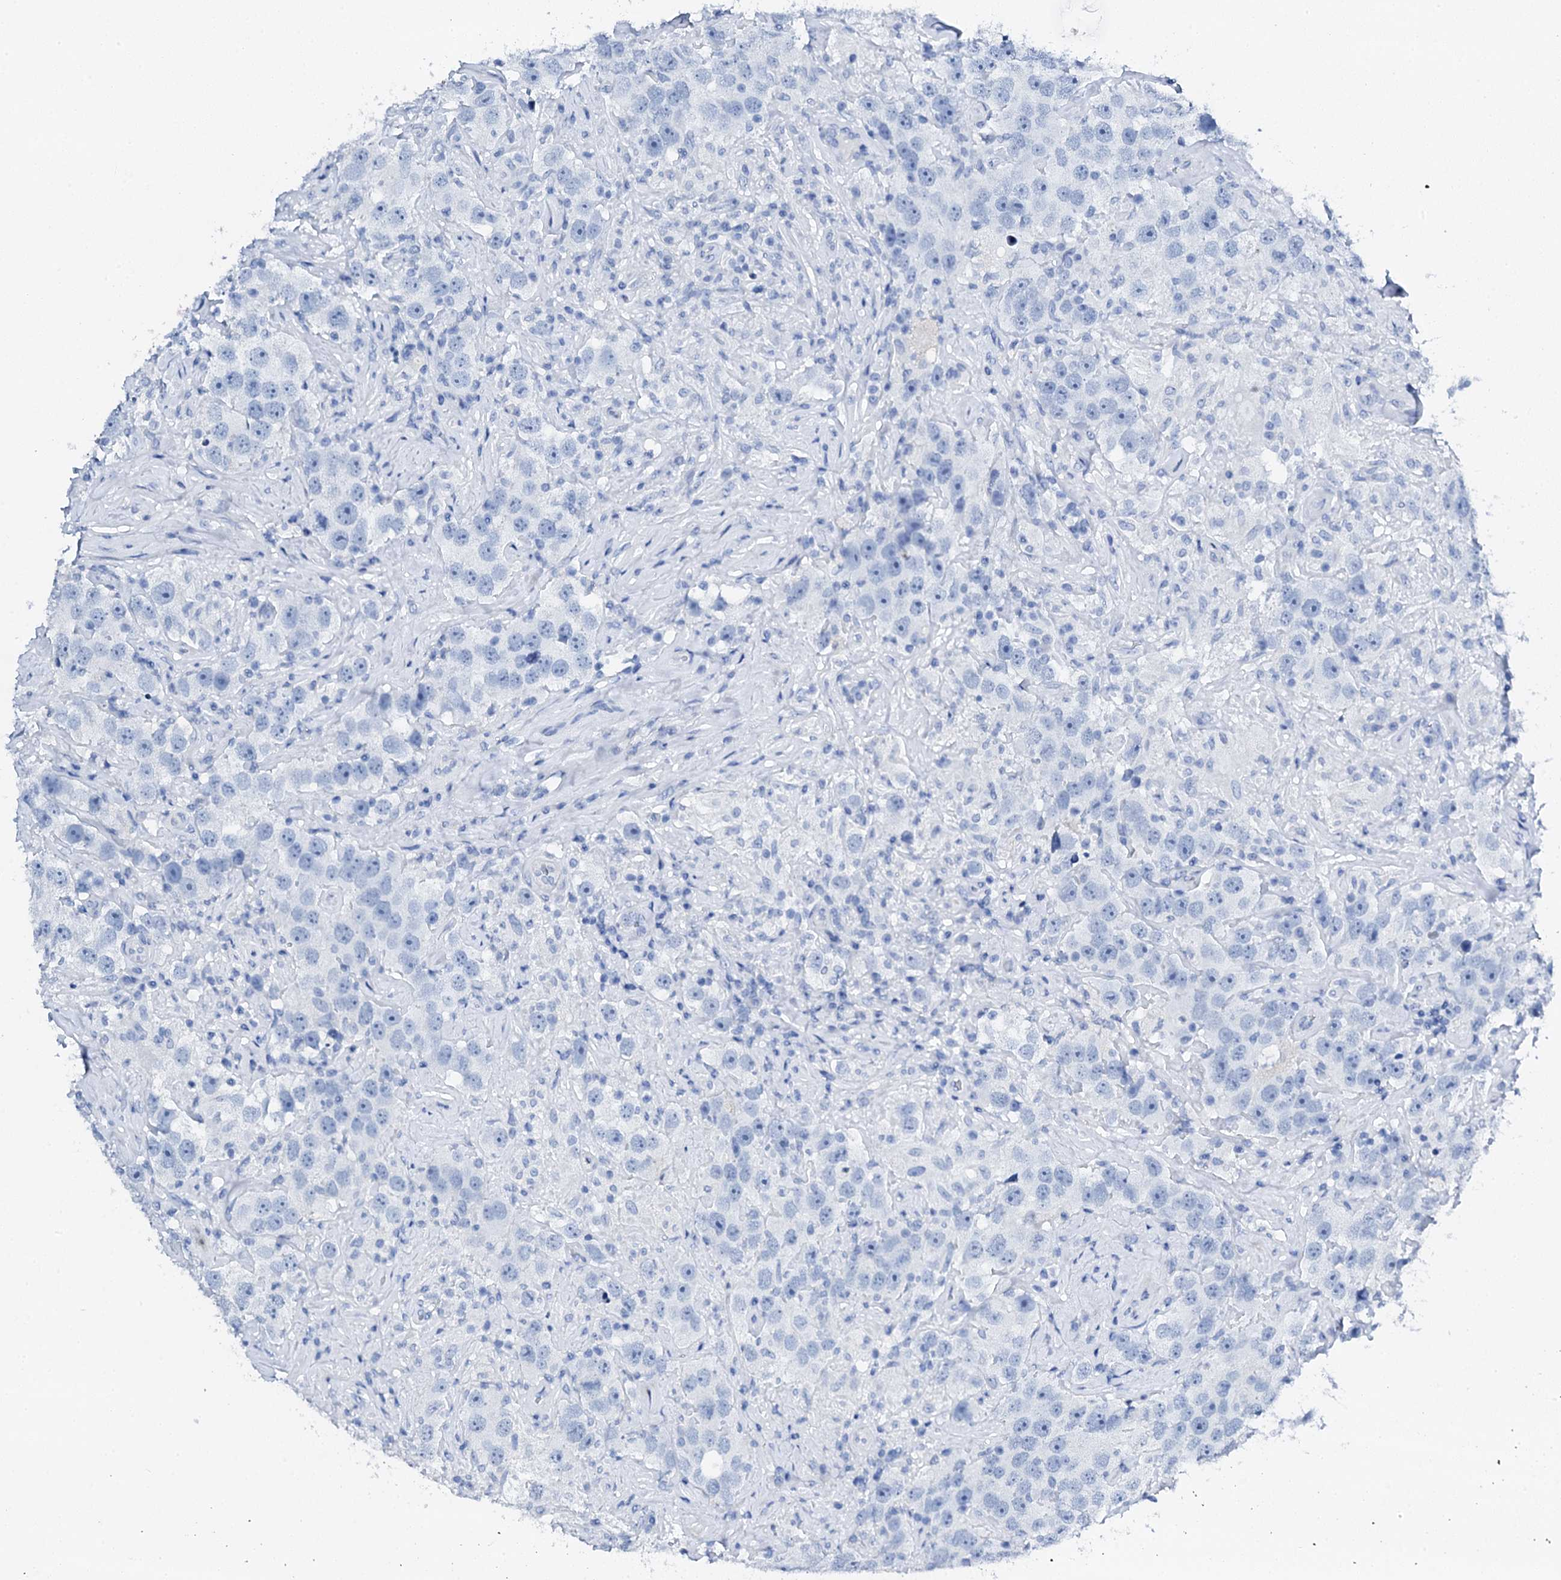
{"staining": {"intensity": "negative", "quantity": "none", "location": "none"}, "tissue": "testis cancer", "cell_type": "Tumor cells", "image_type": "cancer", "snomed": [{"axis": "morphology", "description": "Seminoma, NOS"}, {"axis": "topography", "description": "Testis"}], "caption": "Testis cancer was stained to show a protein in brown. There is no significant staining in tumor cells. (Brightfield microscopy of DAB (3,3'-diaminobenzidine) immunohistochemistry at high magnification).", "gene": "PTH", "patient": {"sex": "male", "age": 49}}